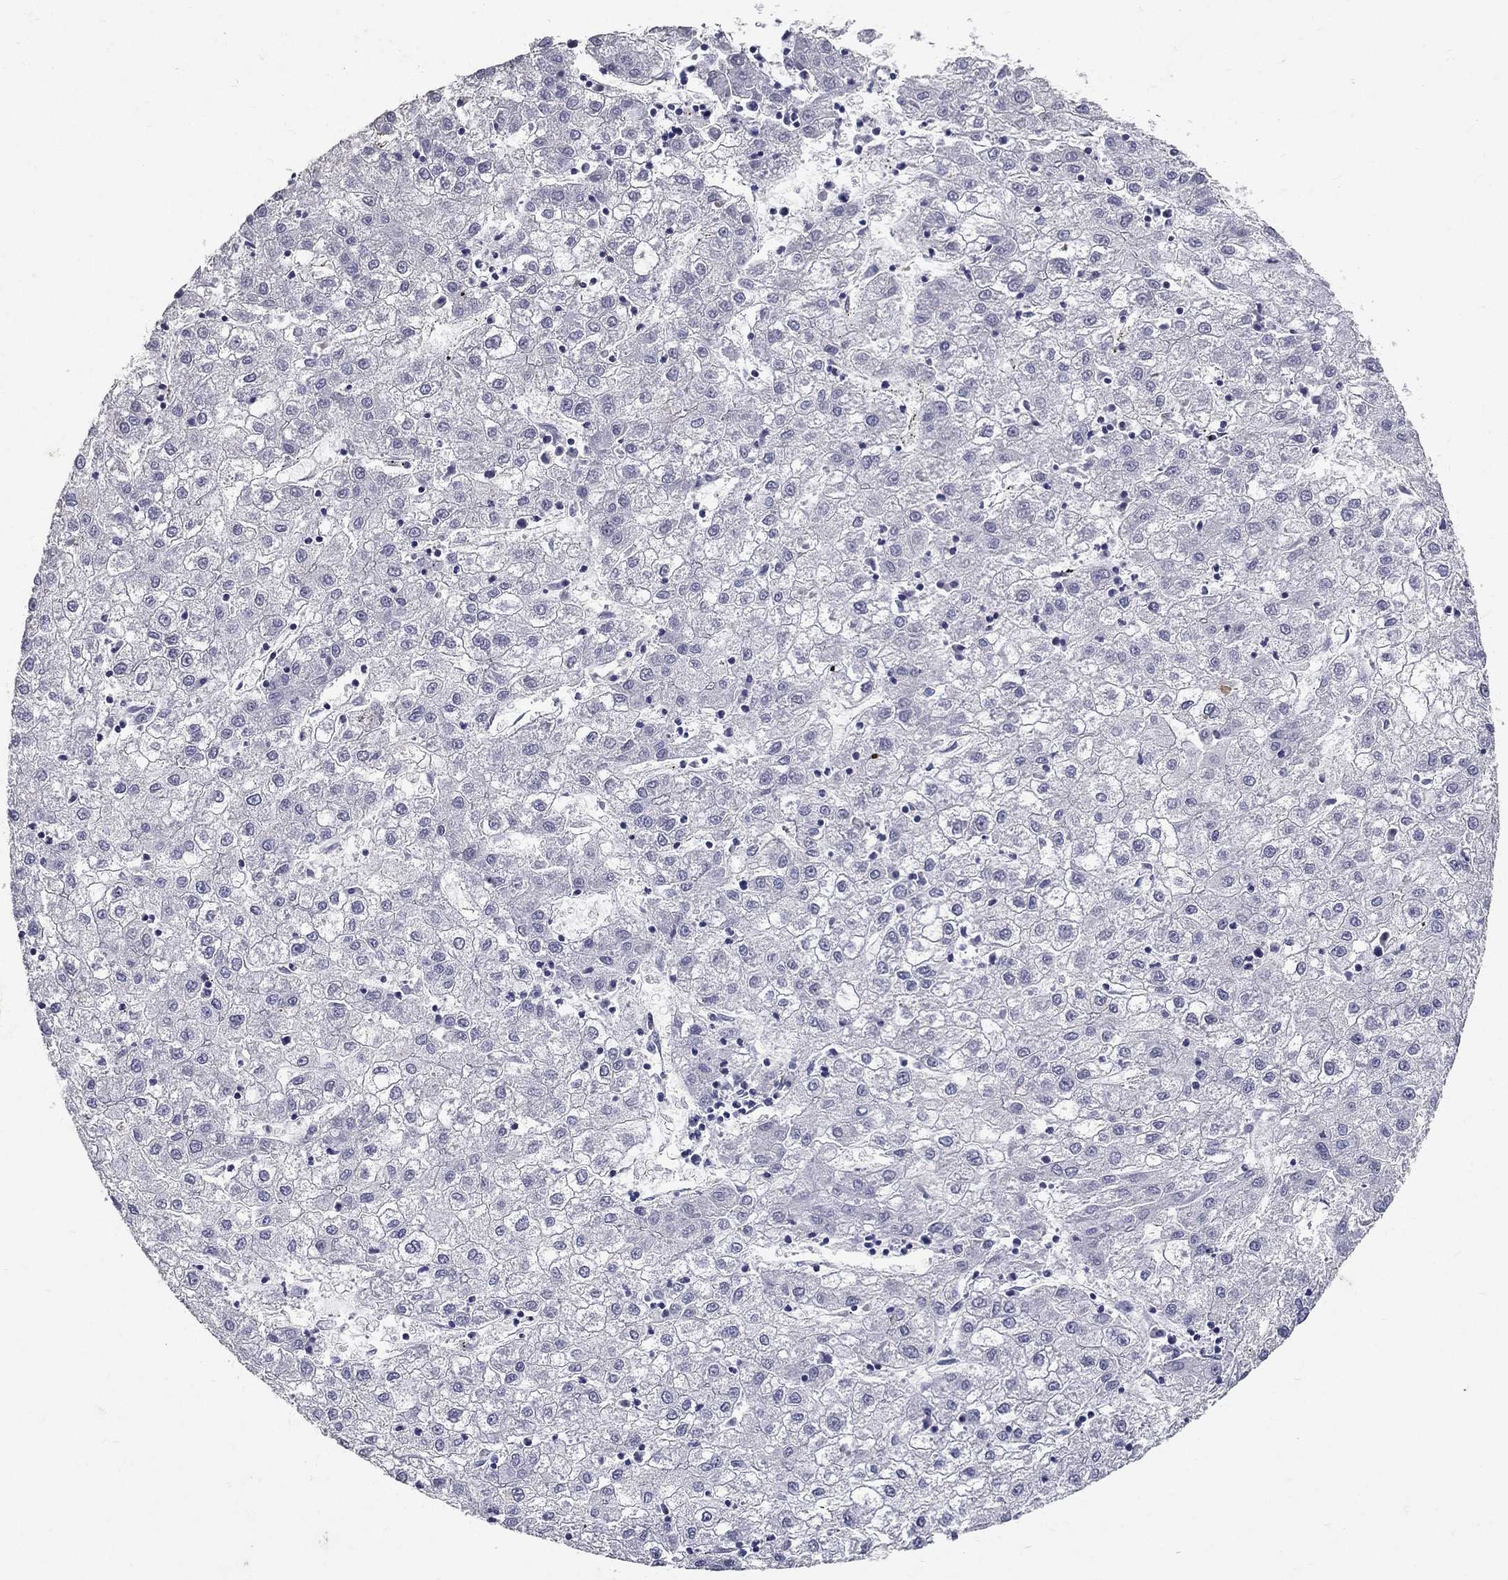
{"staining": {"intensity": "negative", "quantity": "none", "location": "none"}, "tissue": "liver cancer", "cell_type": "Tumor cells", "image_type": "cancer", "snomed": [{"axis": "morphology", "description": "Carcinoma, Hepatocellular, NOS"}, {"axis": "topography", "description": "Liver"}], "caption": "This is an immunohistochemistry histopathology image of liver cancer. There is no staining in tumor cells.", "gene": "POMC", "patient": {"sex": "male", "age": 72}}